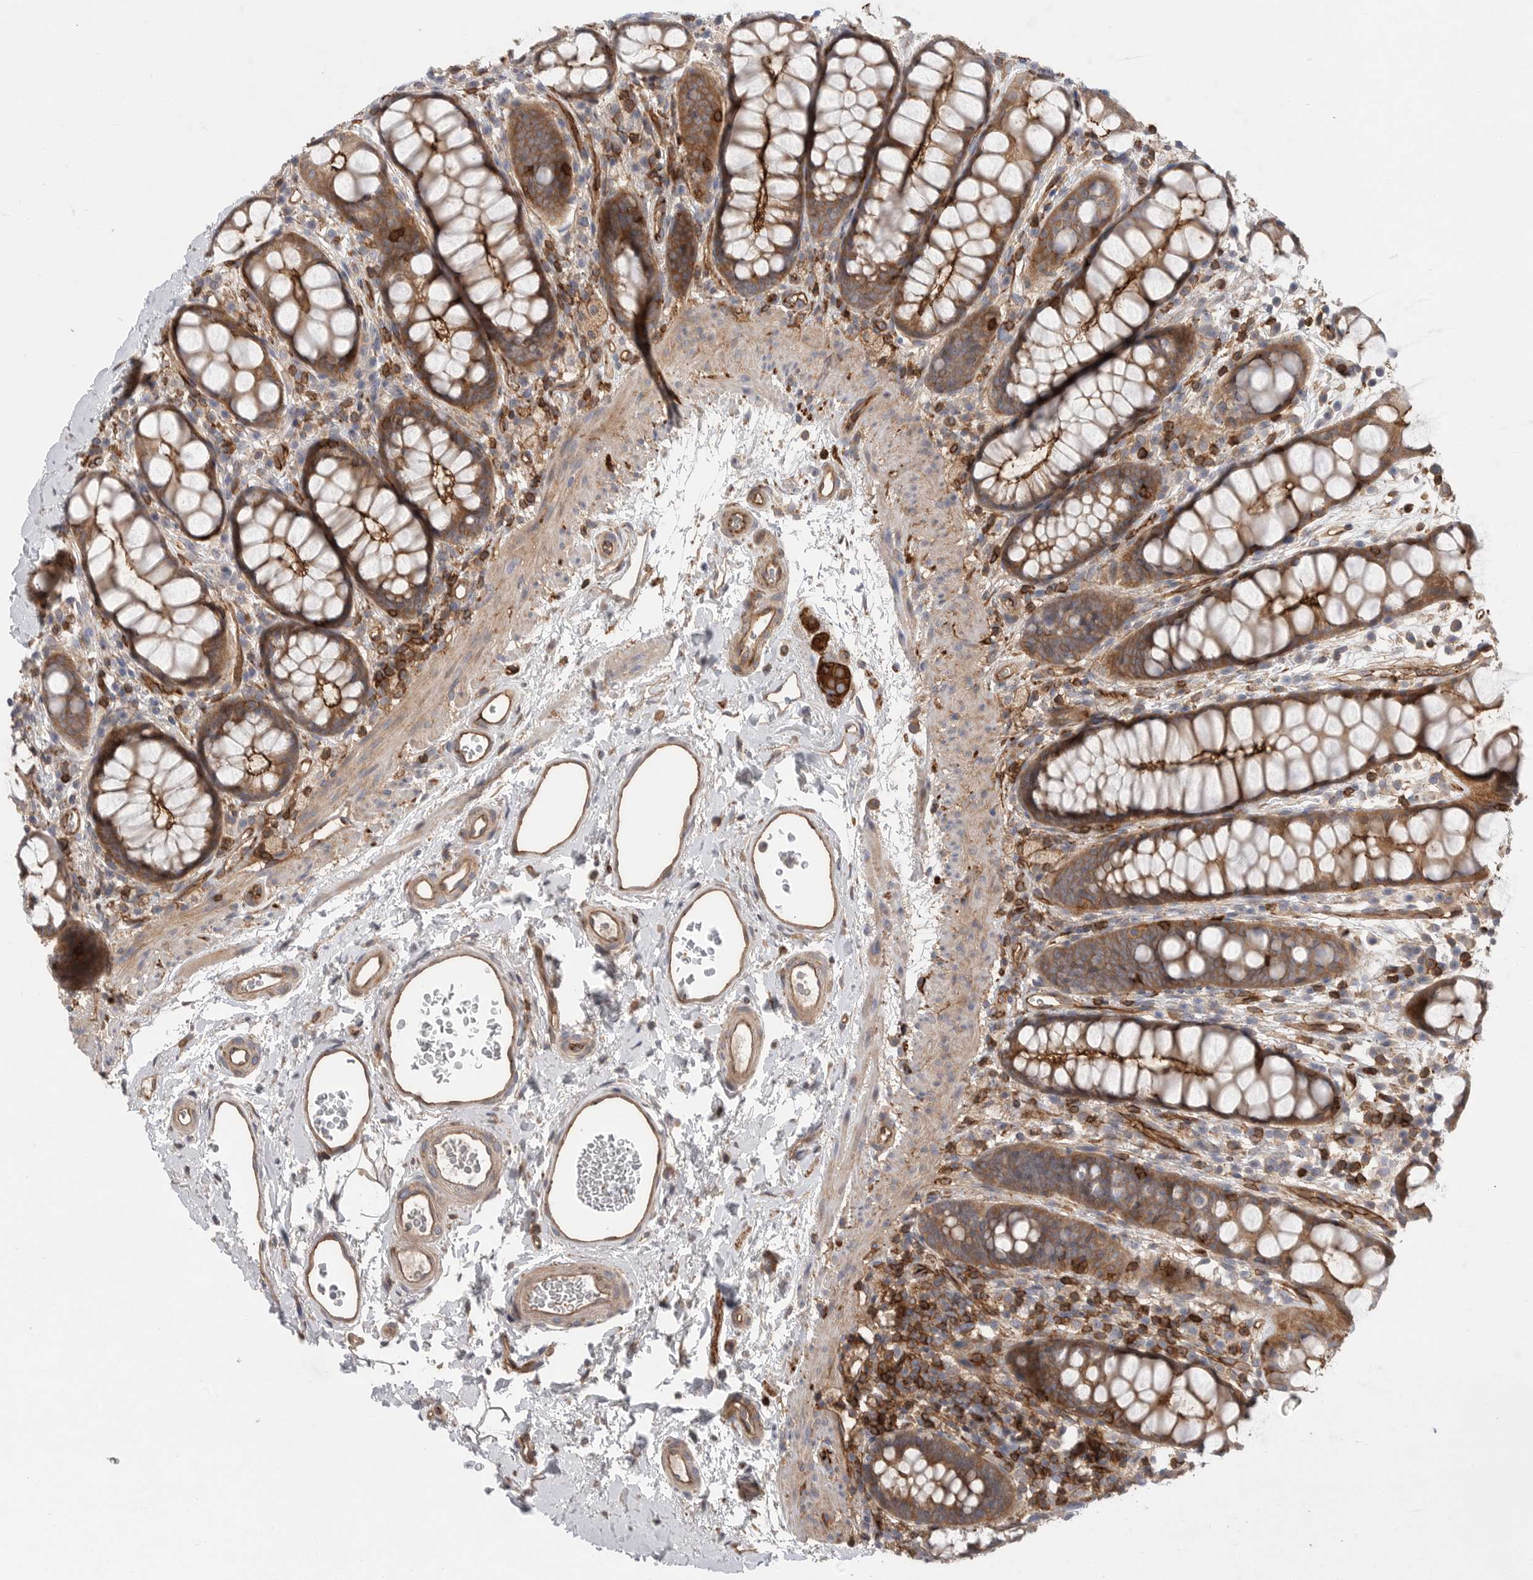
{"staining": {"intensity": "strong", "quantity": ">75%", "location": "cytoplasmic/membranous"}, "tissue": "rectum", "cell_type": "Glandular cells", "image_type": "normal", "snomed": [{"axis": "morphology", "description": "Normal tissue, NOS"}, {"axis": "topography", "description": "Rectum"}], "caption": "IHC of benign human rectum shows high levels of strong cytoplasmic/membranous positivity in approximately >75% of glandular cells. (Stains: DAB in brown, nuclei in blue, Microscopy: brightfield microscopy at high magnification).", "gene": "PRKCH", "patient": {"sex": "female", "age": 65}}